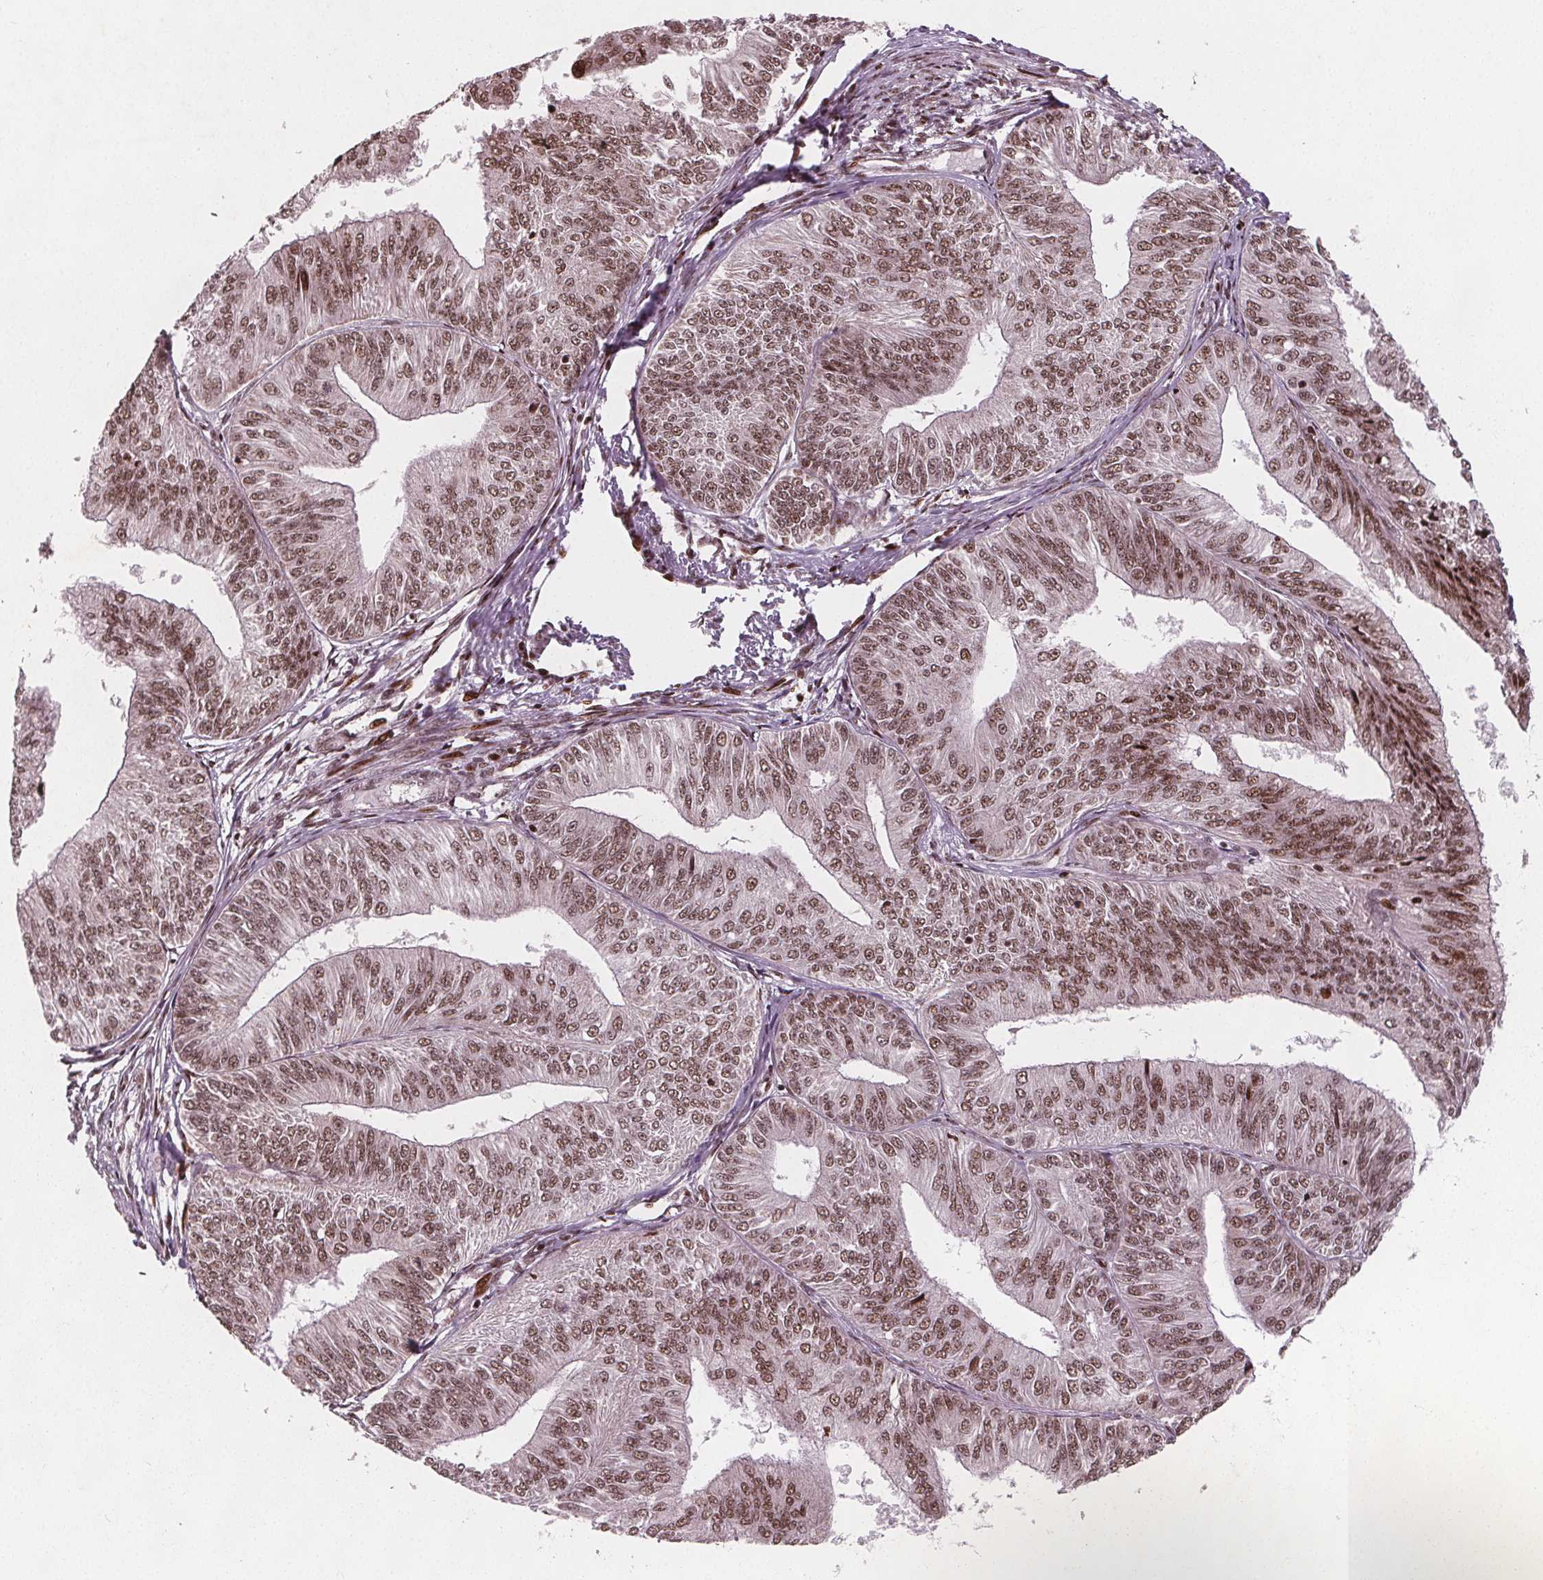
{"staining": {"intensity": "moderate", "quantity": ">75%", "location": "nuclear"}, "tissue": "endometrial cancer", "cell_type": "Tumor cells", "image_type": "cancer", "snomed": [{"axis": "morphology", "description": "Adenocarcinoma, NOS"}, {"axis": "topography", "description": "Endometrium"}], "caption": "Endometrial adenocarcinoma stained with DAB immunohistochemistry (IHC) shows medium levels of moderate nuclear positivity in approximately >75% of tumor cells.", "gene": "SNRNP35", "patient": {"sex": "female", "age": 58}}